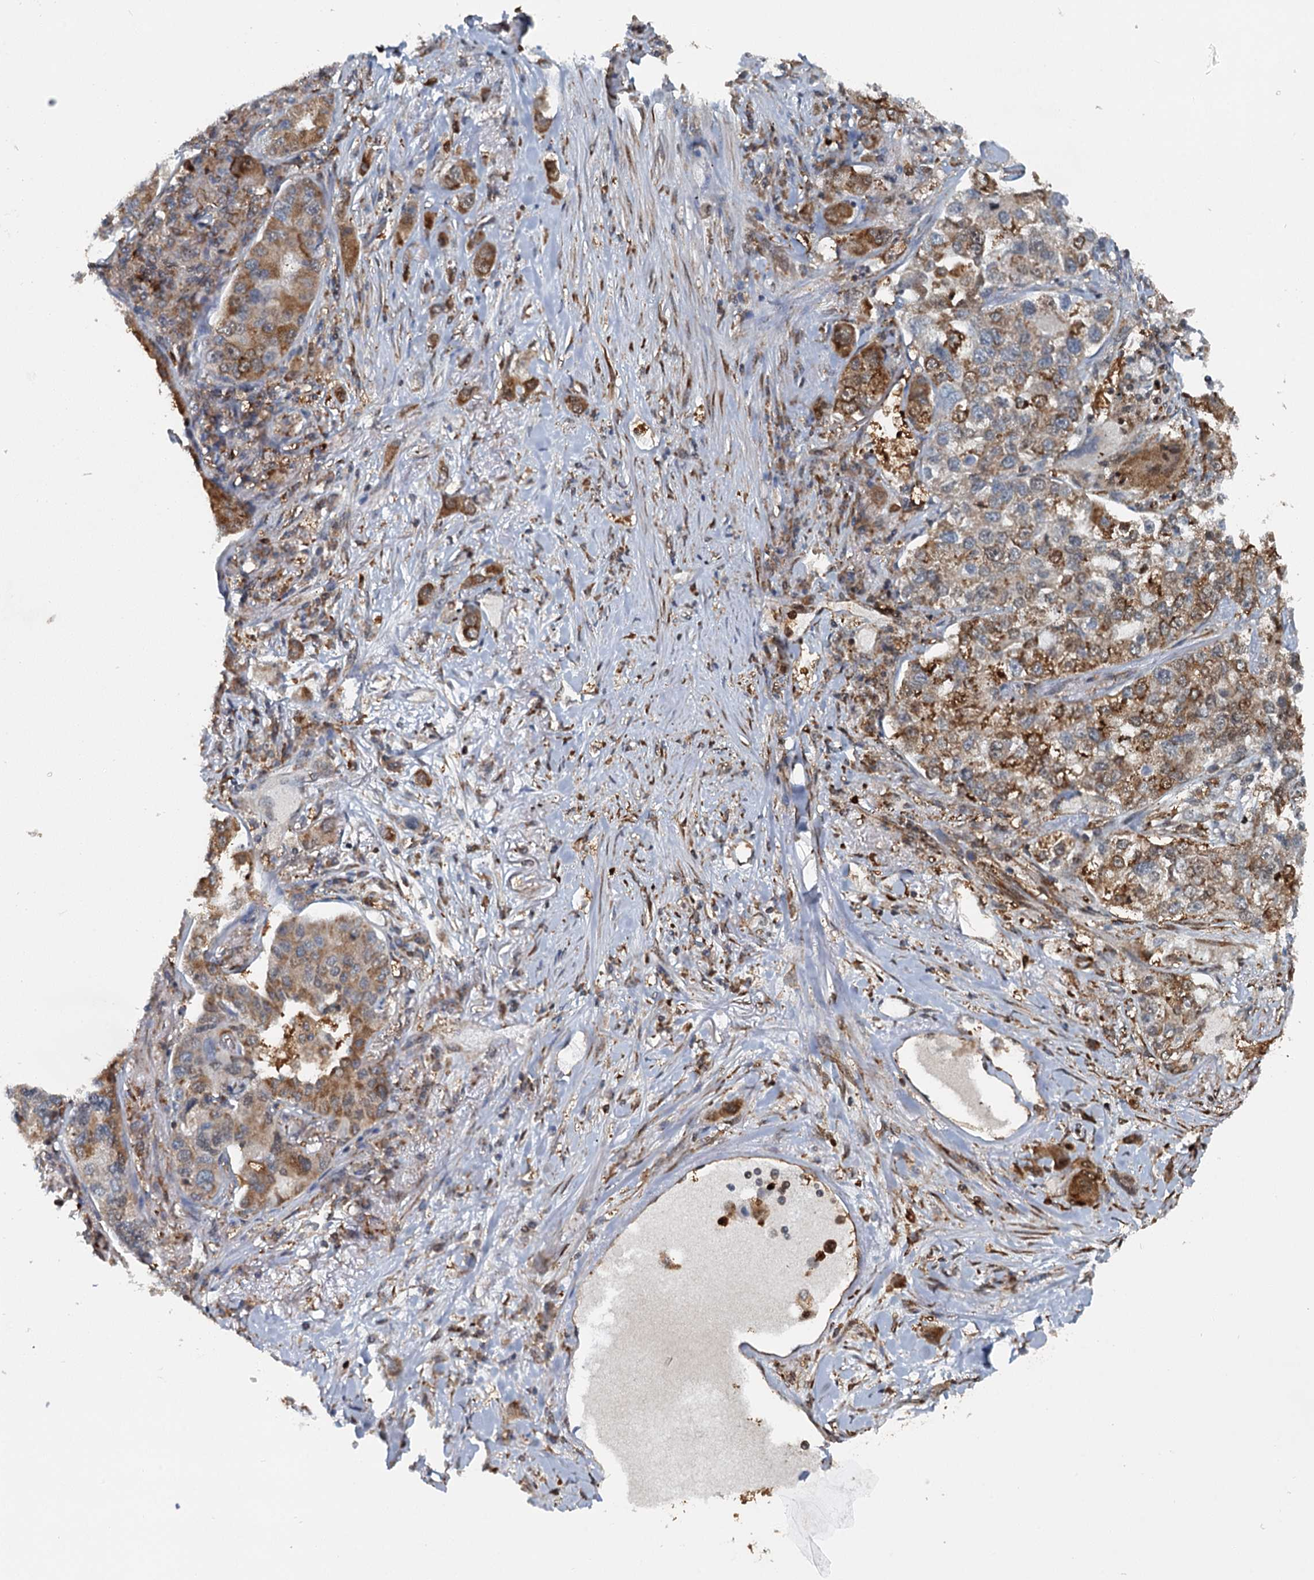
{"staining": {"intensity": "moderate", "quantity": ">75%", "location": "cytoplasmic/membranous"}, "tissue": "lung cancer", "cell_type": "Tumor cells", "image_type": "cancer", "snomed": [{"axis": "morphology", "description": "Adenocarcinoma, NOS"}, {"axis": "topography", "description": "Lung"}], "caption": "Brown immunohistochemical staining in adenocarcinoma (lung) displays moderate cytoplasmic/membranous positivity in about >75% of tumor cells.", "gene": "GPI", "patient": {"sex": "male", "age": 49}}